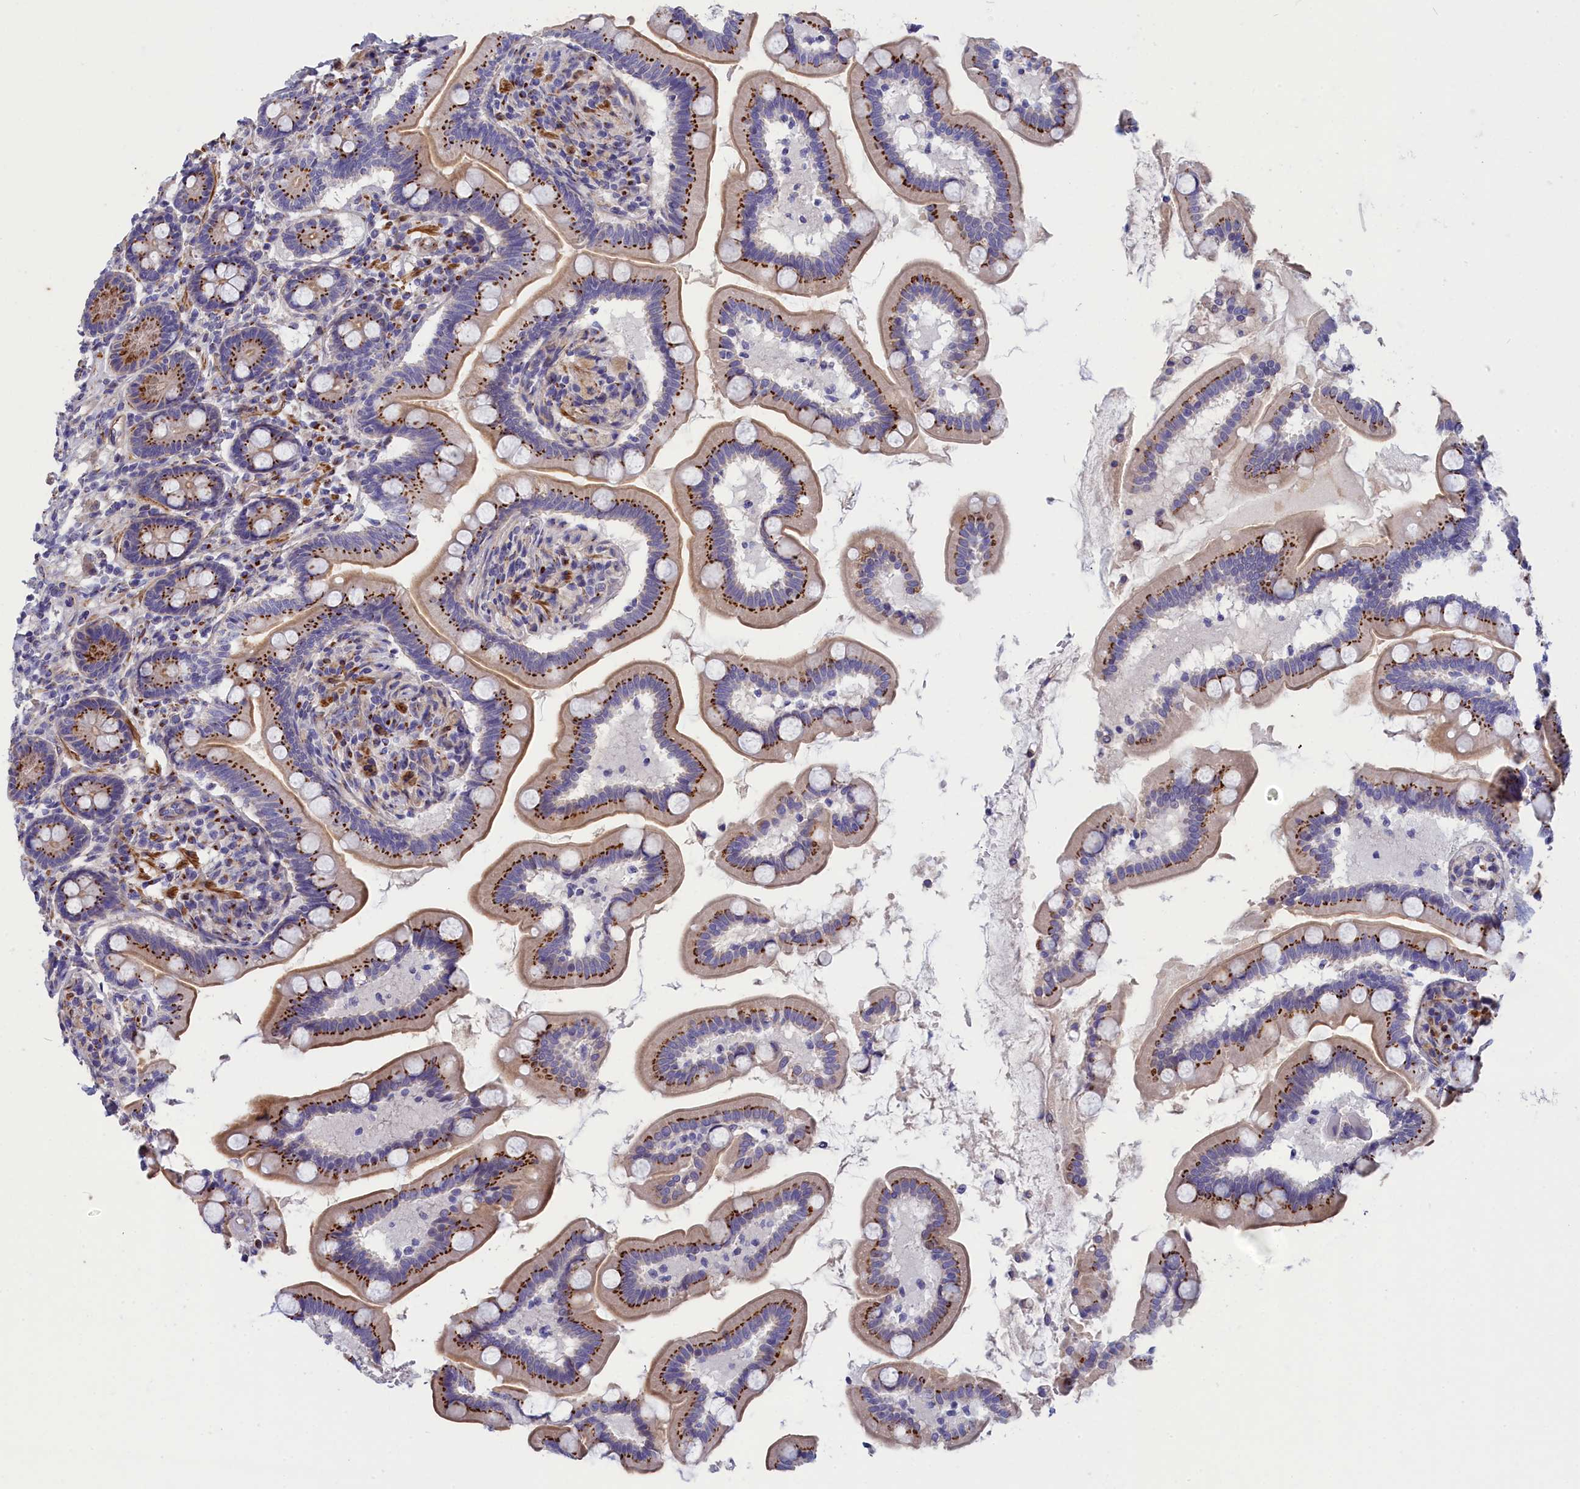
{"staining": {"intensity": "strong", "quantity": ">75%", "location": "cytoplasmic/membranous"}, "tissue": "small intestine", "cell_type": "Glandular cells", "image_type": "normal", "snomed": [{"axis": "morphology", "description": "Normal tissue, NOS"}, {"axis": "topography", "description": "Small intestine"}], "caption": "Human small intestine stained with a brown dye demonstrates strong cytoplasmic/membranous positive expression in approximately >75% of glandular cells.", "gene": "TUBGCP4", "patient": {"sex": "female", "age": 64}}